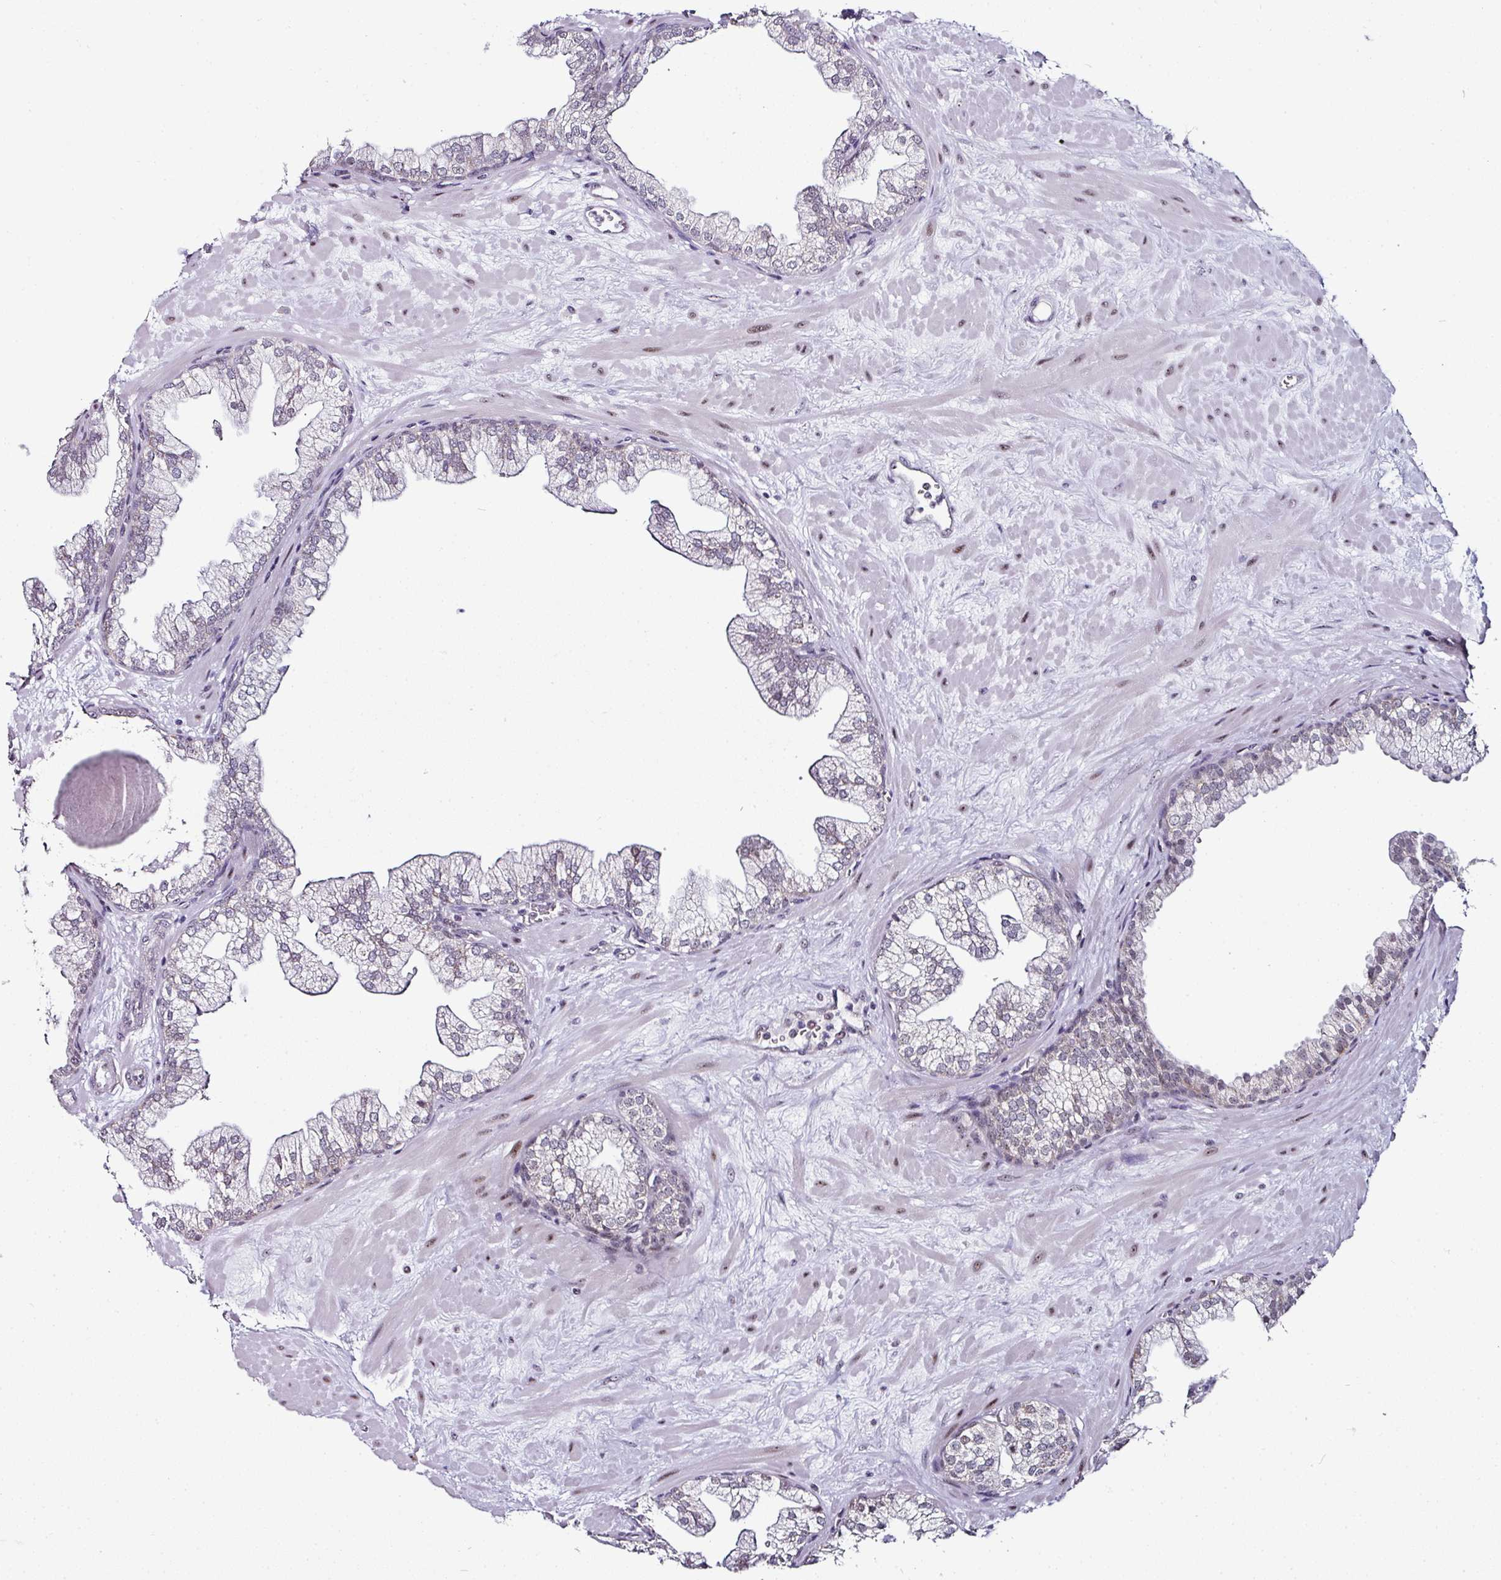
{"staining": {"intensity": "weak", "quantity": "<25%", "location": "nuclear"}, "tissue": "prostate", "cell_type": "Glandular cells", "image_type": "normal", "snomed": [{"axis": "morphology", "description": "Normal tissue, NOS"}, {"axis": "topography", "description": "Prostate"}, {"axis": "topography", "description": "Peripheral nerve tissue"}], "caption": "There is no significant staining in glandular cells of prostate. Brightfield microscopy of immunohistochemistry stained with DAB (brown) and hematoxylin (blue), captured at high magnification.", "gene": "NACC2", "patient": {"sex": "male", "age": 61}}